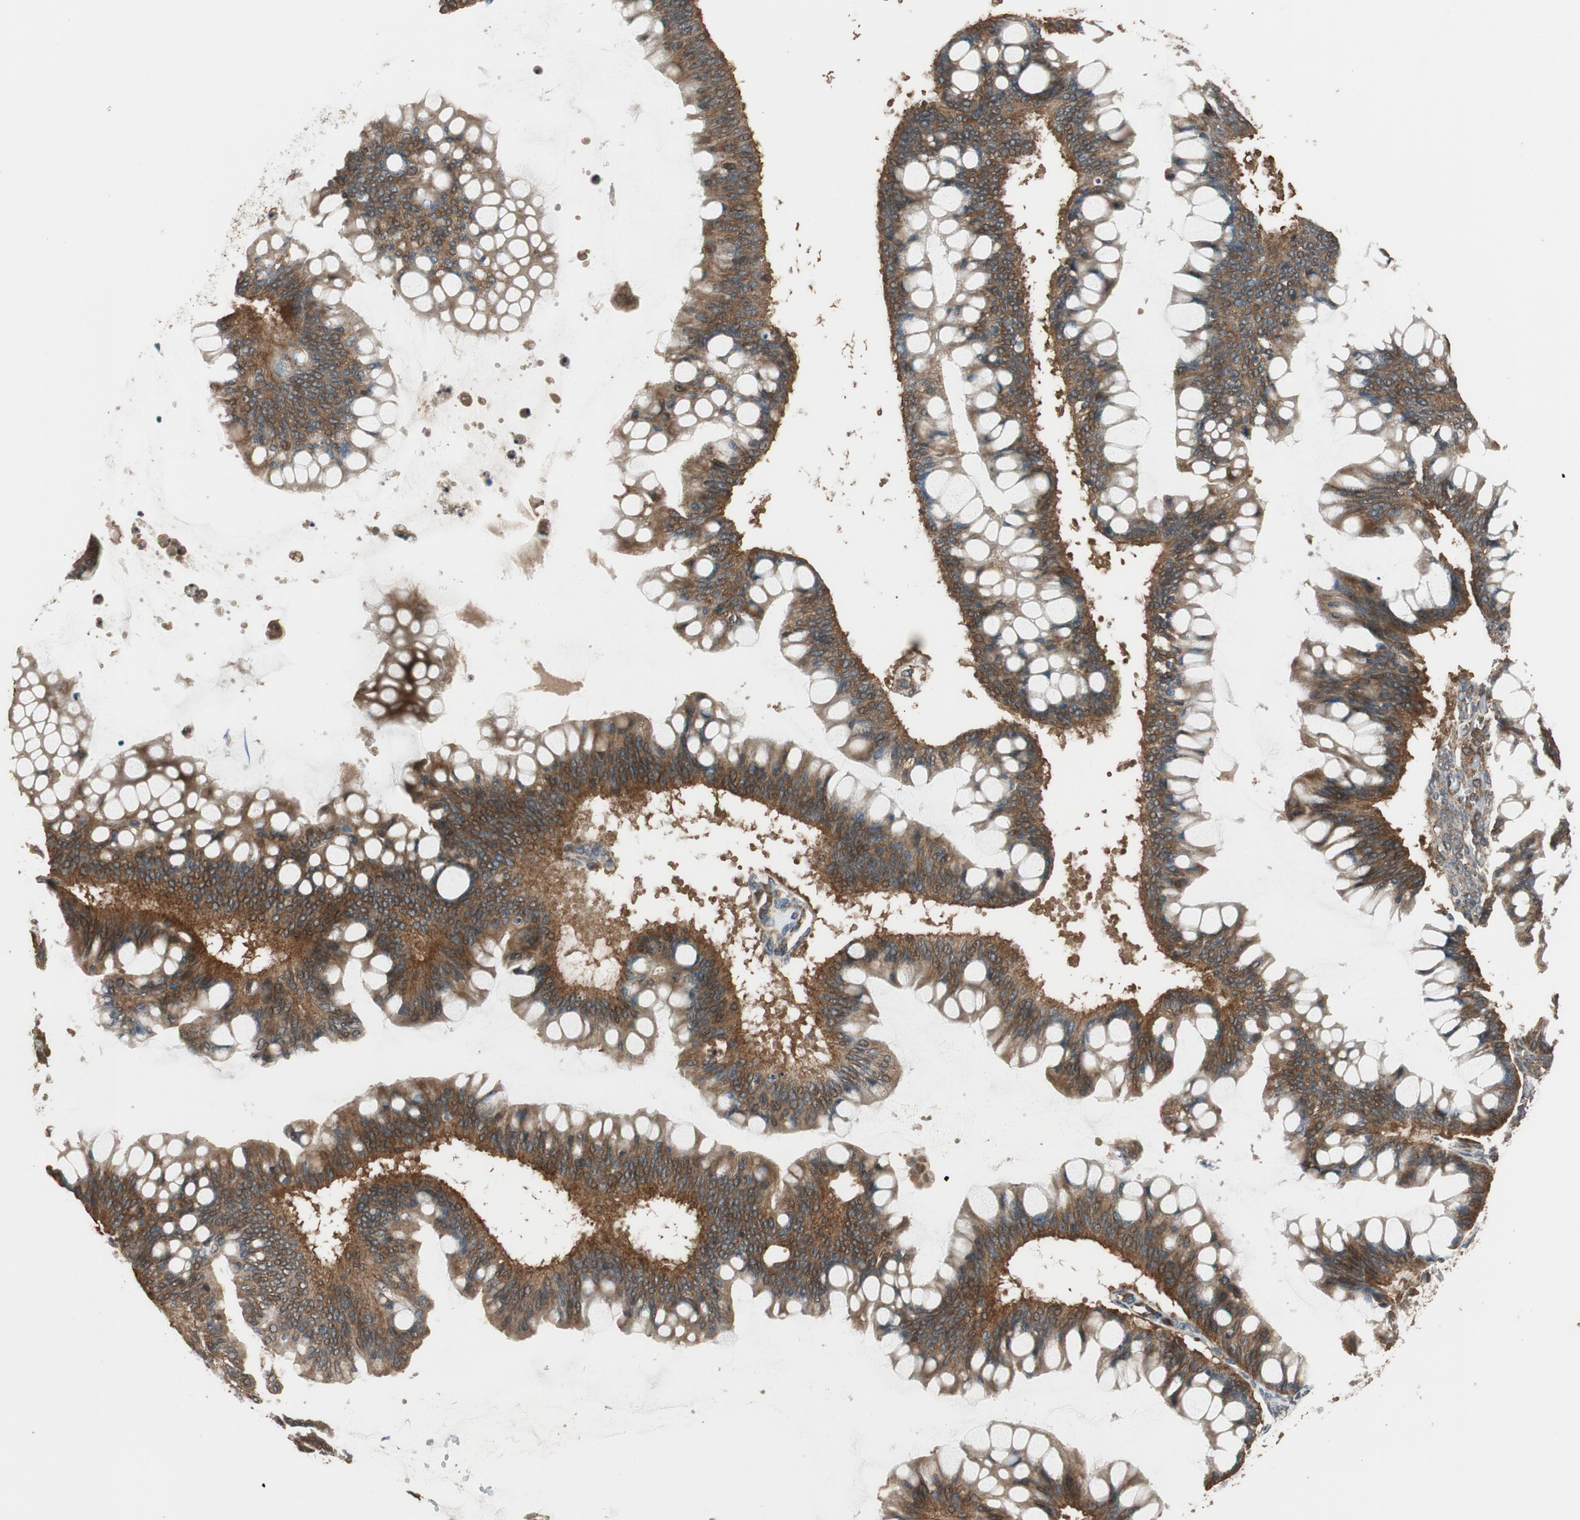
{"staining": {"intensity": "strong", "quantity": ">75%", "location": "cytoplasmic/membranous"}, "tissue": "ovarian cancer", "cell_type": "Tumor cells", "image_type": "cancer", "snomed": [{"axis": "morphology", "description": "Cystadenocarcinoma, mucinous, NOS"}, {"axis": "topography", "description": "Ovary"}], "caption": "DAB immunohistochemical staining of human ovarian mucinous cystadenocarcinoma reveals strong cytoplasmic/membranous protein staining in about >75% of tumor cells.", "gene": "MST1R", "patient": {"sex": "female", "age": 73}}